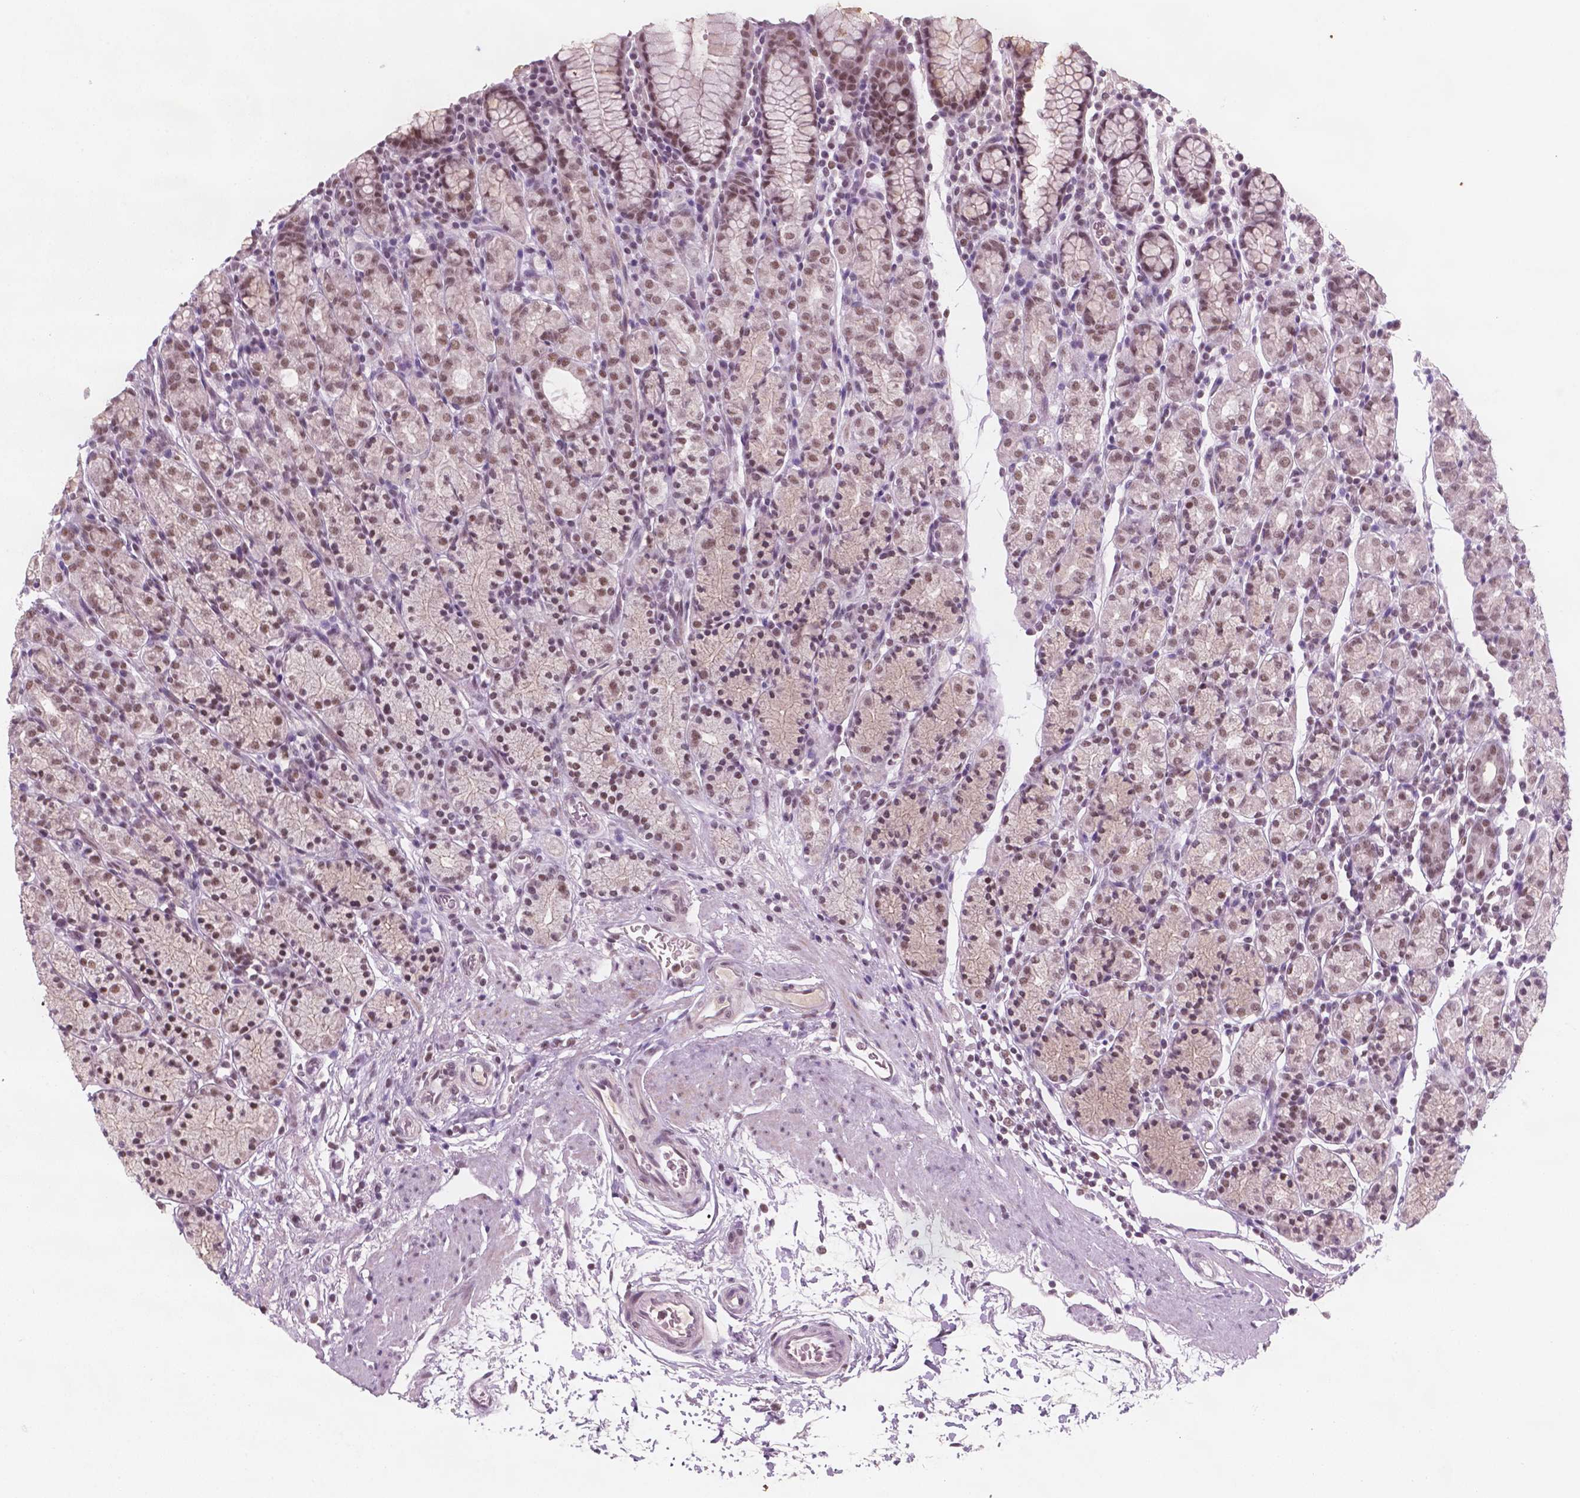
{"staining": {"intensity": "moderate", "quantity": ">75%", "location": "nuclear"}, "tissue": "stomach", "cell_type": "Glandular cells", "image_type": "normal", "snomed": [{"axis": "morphology", "description": "Normal tissue, NOS"}, {"axis": "topography", "description": "Stomach, upper"}, {"axis": "topography", "description": "Stomach"}], "caption": "This image exhibits unremarkable stomach stained with immunohistochemistry (IHC) to label a protein in brown. The nuclear of glandular cells show moderate positivity for the protein. Nuclei are counter-stained blue.", "gene": "CTR9", "patient": {"sex": "male", "age": 62}}